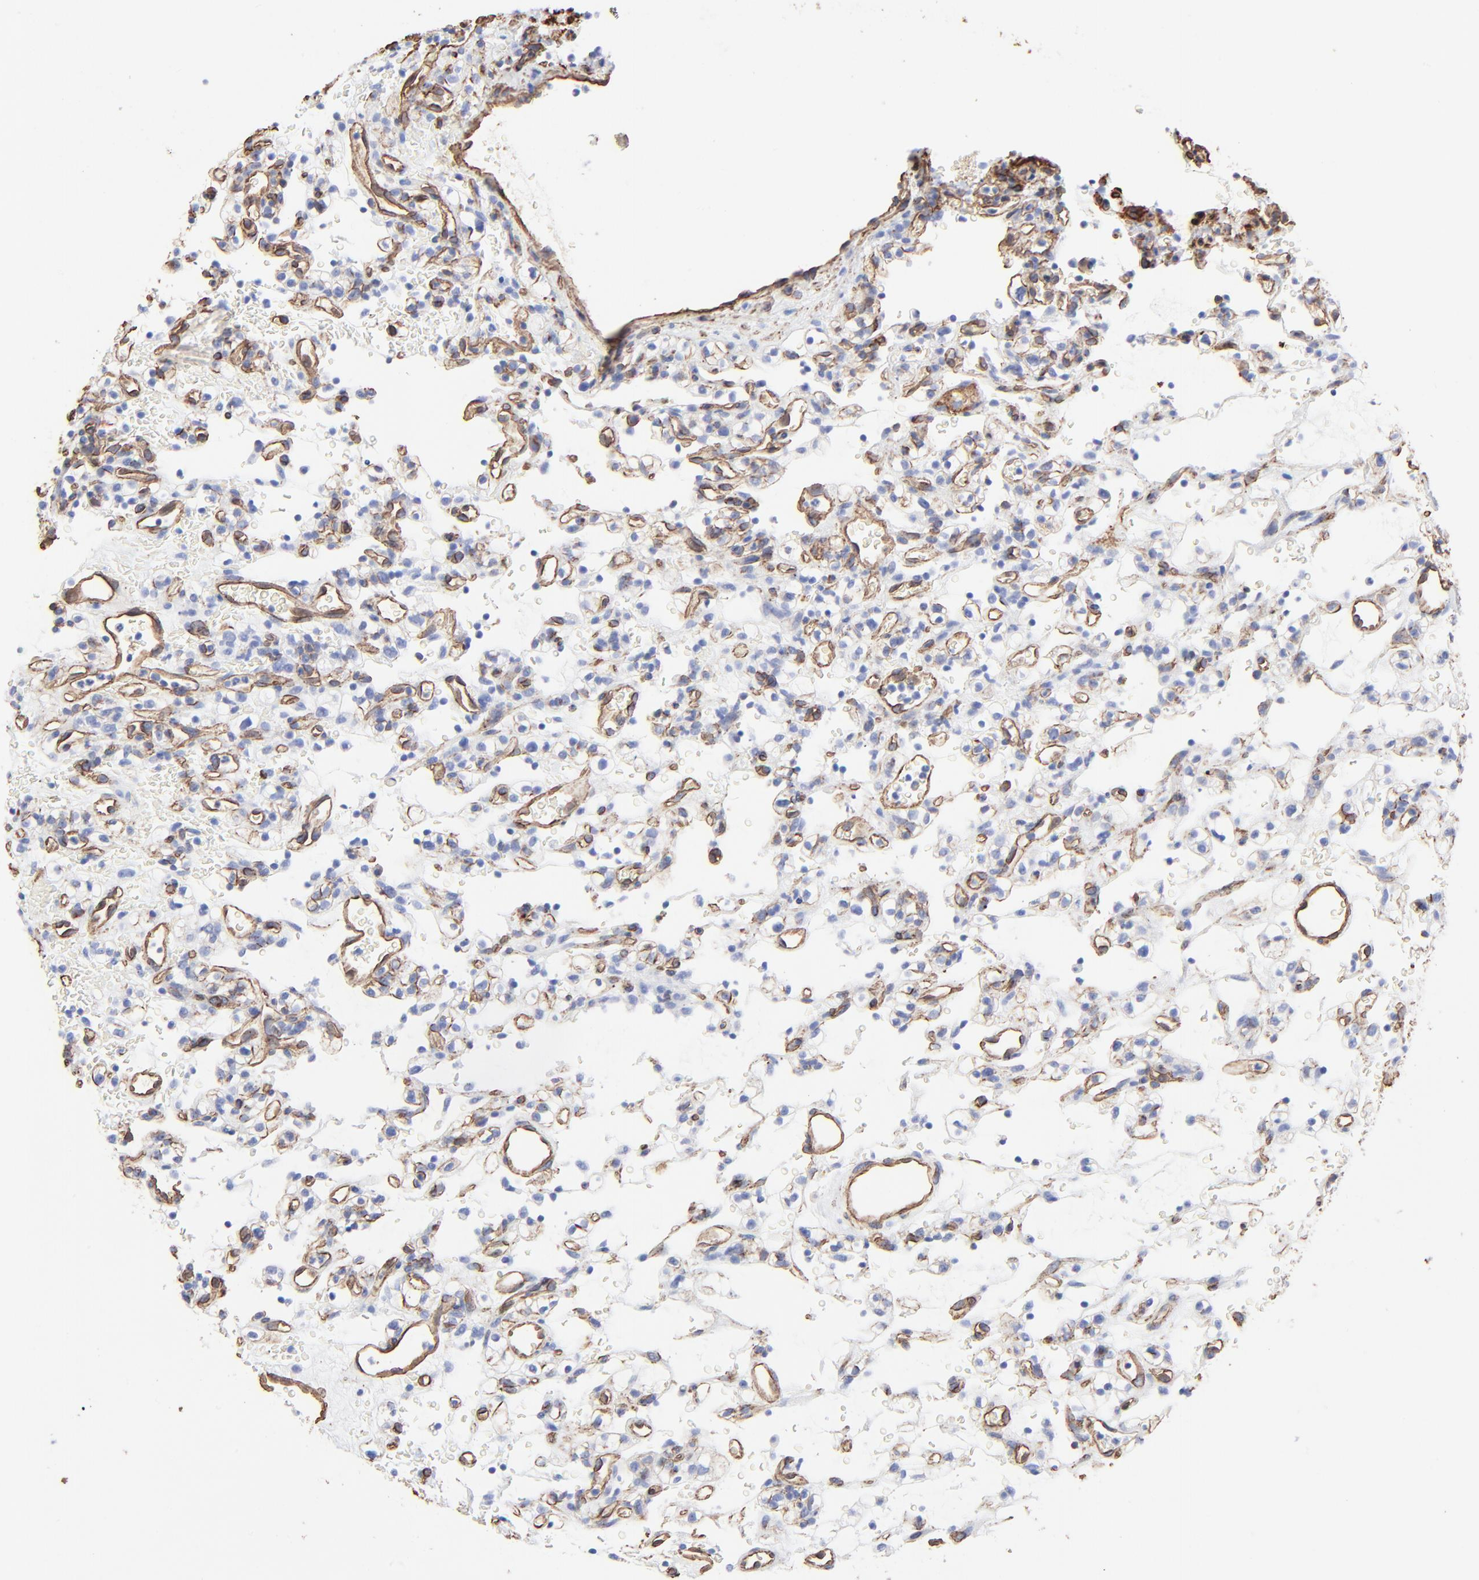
{"staining": {"intensity": "negative", "quantity": "none", "location": "none"}, "tissue": "renal cancer", "cell_type": "Tumor cells", "image_type": "cancer", "snomed": [{"axis": "morphology", "description": "Normal tissue, NOS"}, {"axis": "morphology", "description": "Adenocarcinoma, NOS"}, {"axis": "topography", "description": "Kidney"}], "caption": "Immunohistochemistry (IHC) histopathology image of renal adenocarcinoma stained for a protein (brown), which exhibits no positivity in tumor cells.", "gene": "CAV1", "patient": {"sex": "female", "age": 72}}